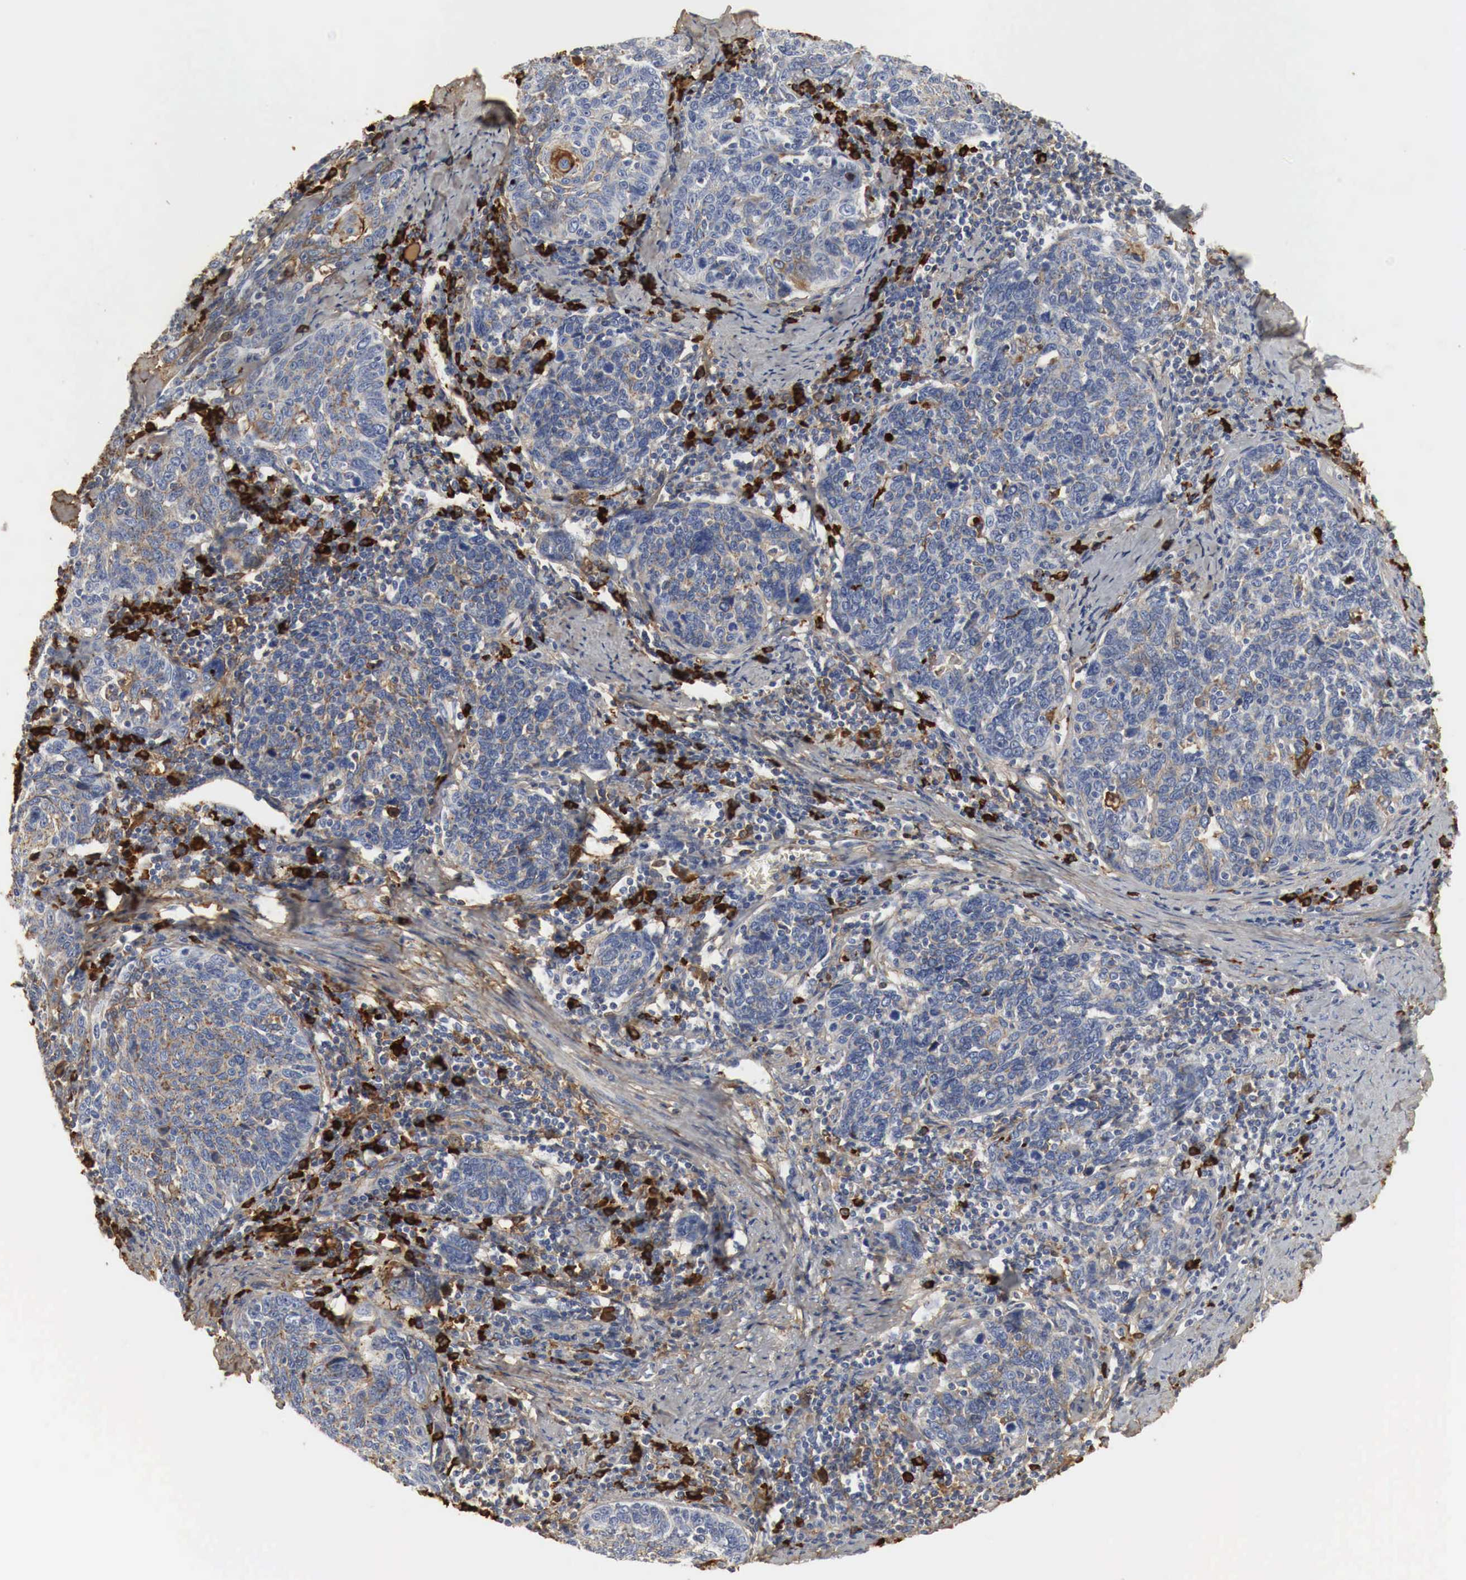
{"staining": {"intensity": "weak", "quantity": "25%-75%", "location": "cytoplasmic/membranous"}, "tissue": "cervical cancer", "cell_type": "Tumor cells", "image_type": "cancer", "snomed": [{"axis": "morphology", "description": "Squamous cell carcinoma, NOS"}, {"axis": "topography", "description": "Cervix"}], "caption": "Immunohistochemical staining of human cervical squamous cell carcinoma shows low levels of weak cytoplasmic/membranous staining in approximately 25%-75% of tumor cells. (IHC, brightfield microscopy, high magnification).", "gene": "IGLC3", "patient": {"sex": "female", "age": 41}}